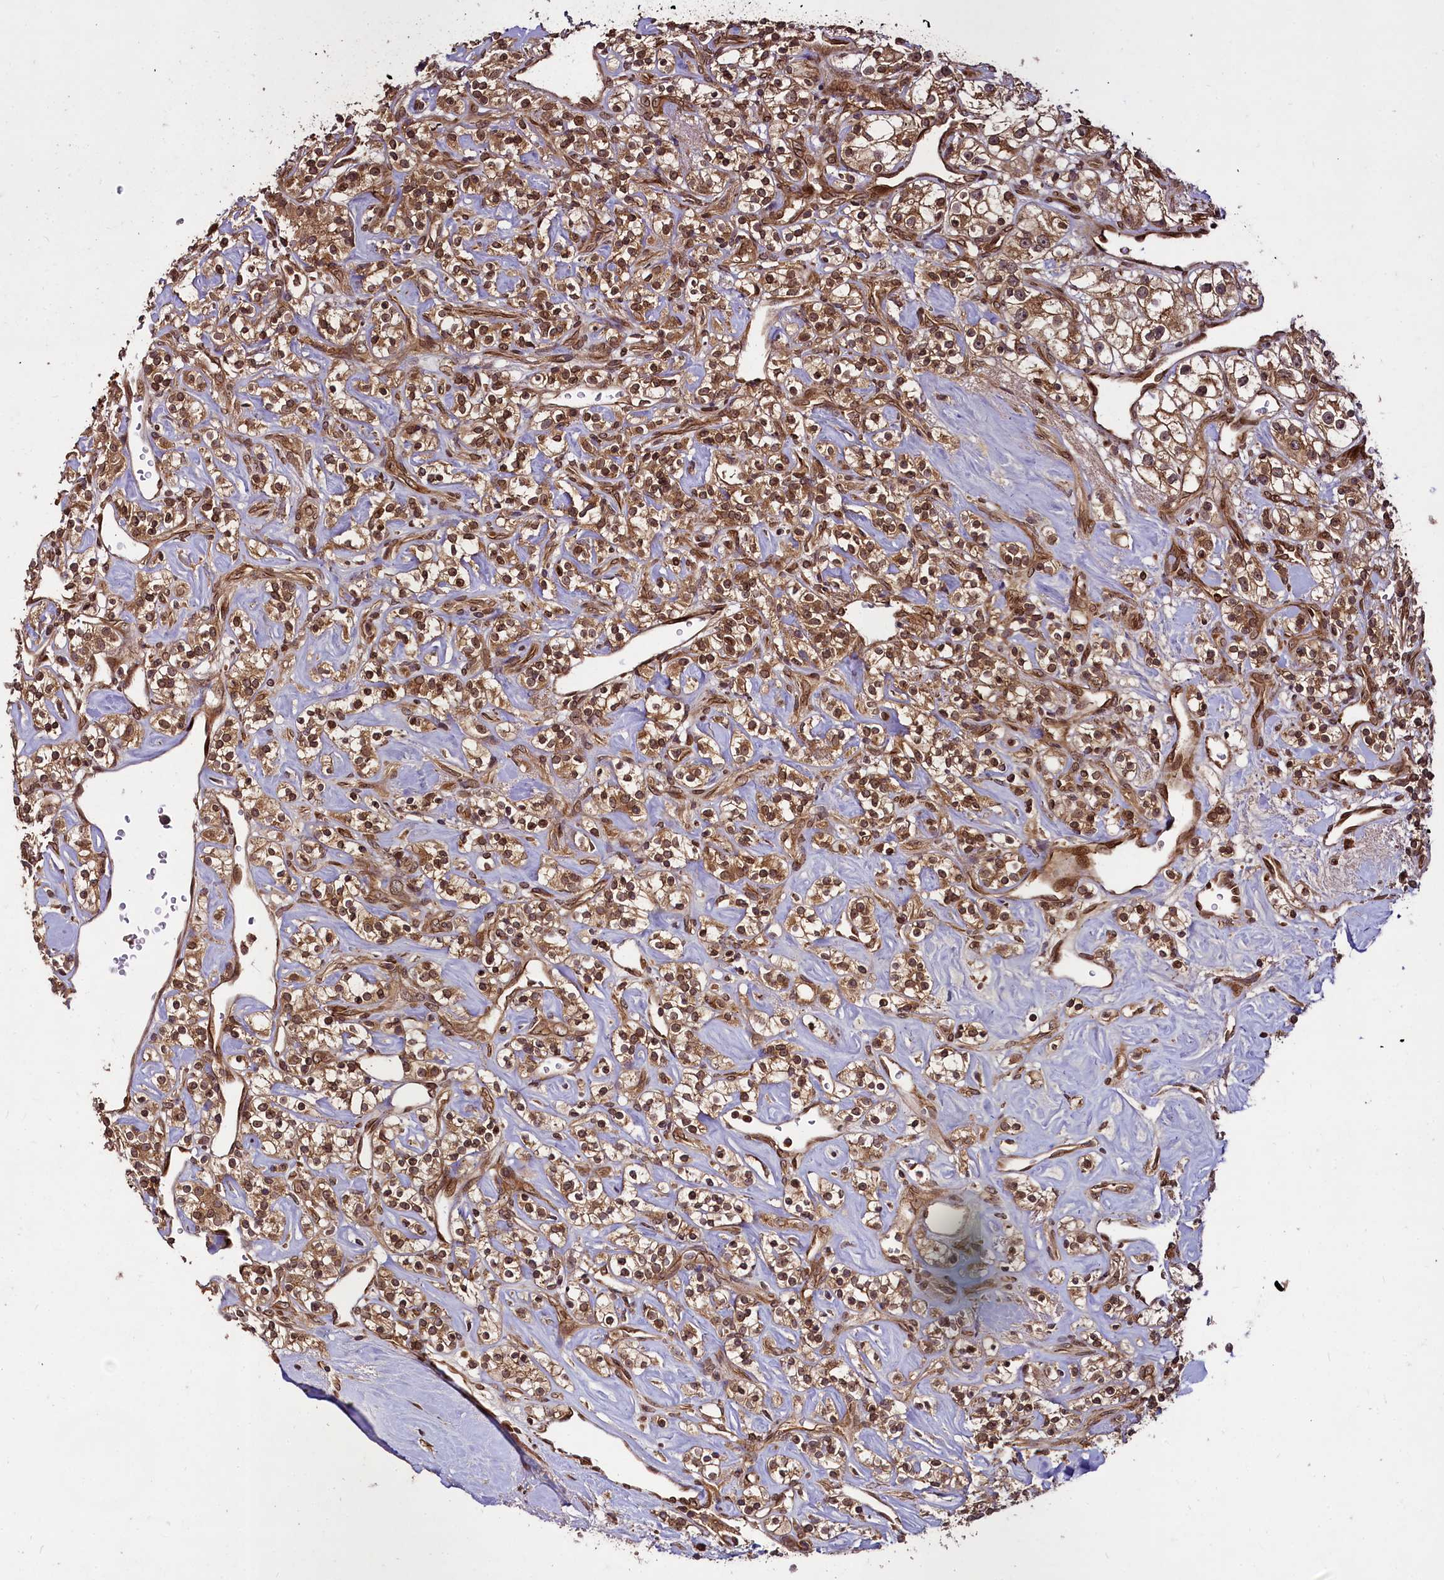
{"staining": {"intensity": "moderate", "quantity": ">75%", "location": "cytoplasmic/membranous,nuclear"}, "tissue": "renal cancer", "cell_type": "Tumor cells", "image_type": "cancer", "snomed": [{"axis": "morphology", "description": "Adenocarcinoma, NOS"}, {"axis": "topography", "description": "Kidney"}], "caption": "Immunohistochemistry staining of renal cancer (adenocarcinoma), which reveals medium levels of moderate cytoplasmic/membranous and nuclear staining in about >75% of tumor cells indicating moderate cytoplasmic/membranous and nuclear protein staining. The staining was performed using DAB (3,3'-diaminobenzidine) (brown) for protein detection and nuclei were counterstained in hematoxylin (blue).", "gene": "DCP1B", "patient": {"sex": "male", "age": 77}}